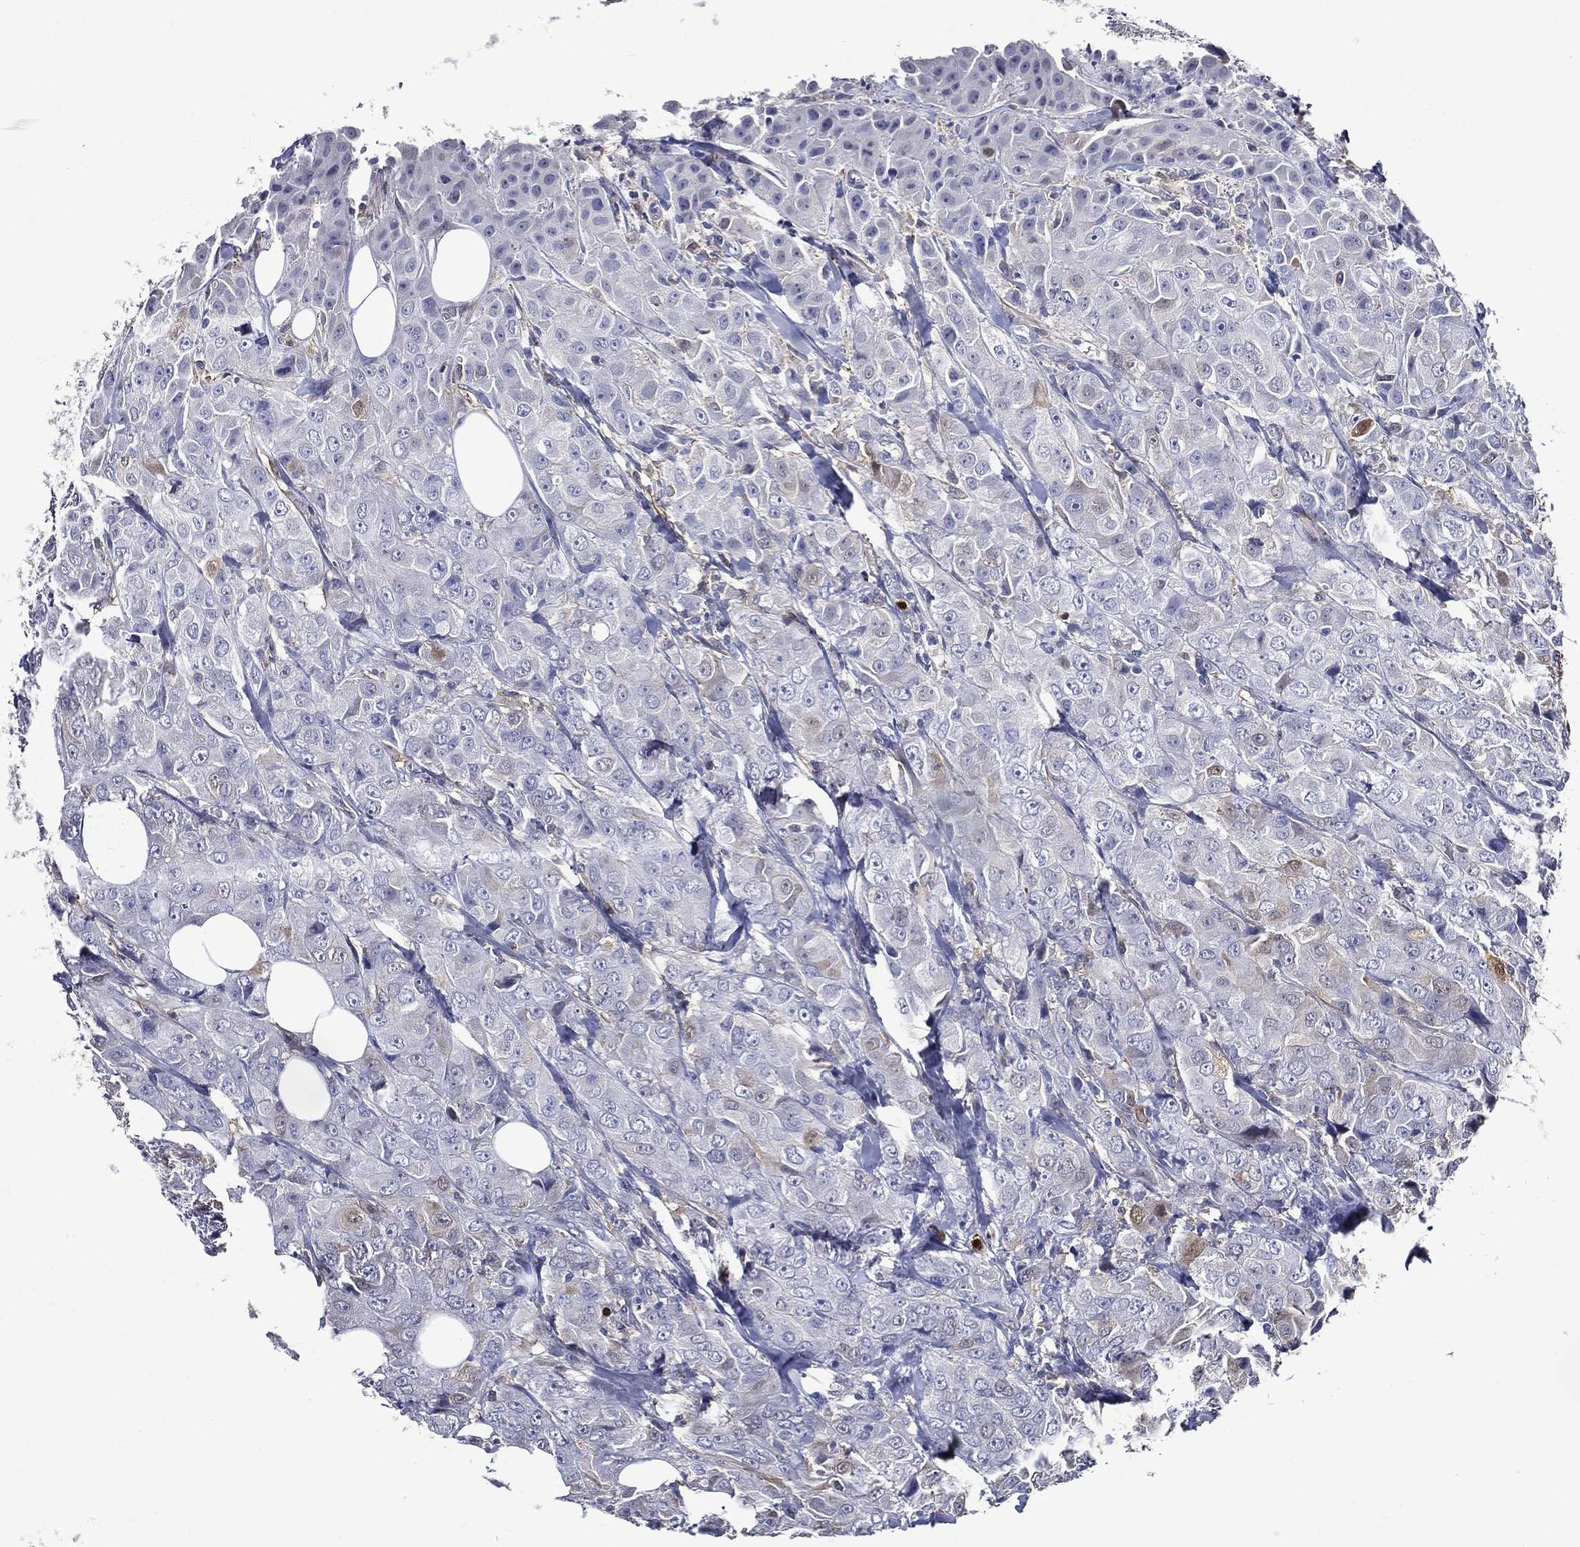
{"staining": {"intensity": "negative", "quantity": "none", "location": "none"}, "tissue": "breast cancer", "cell_type": "Tumor cells", "image_type": "cancer", "snomed": [{"axis": "morphology", "description": "Duct carcinoma"}, {"axis": "topography", "description": "Breast"}], "caption": "Immunohistochemistry (IHC) photomicrograph of neoplastic tissue: human breast cancer (infiltrating ductal carcinoma) stained with DAB demonstrates no significant protein expression in tumor cells.", "gene": "GPR171", "patient": {"sex": "female", "age": 43}}